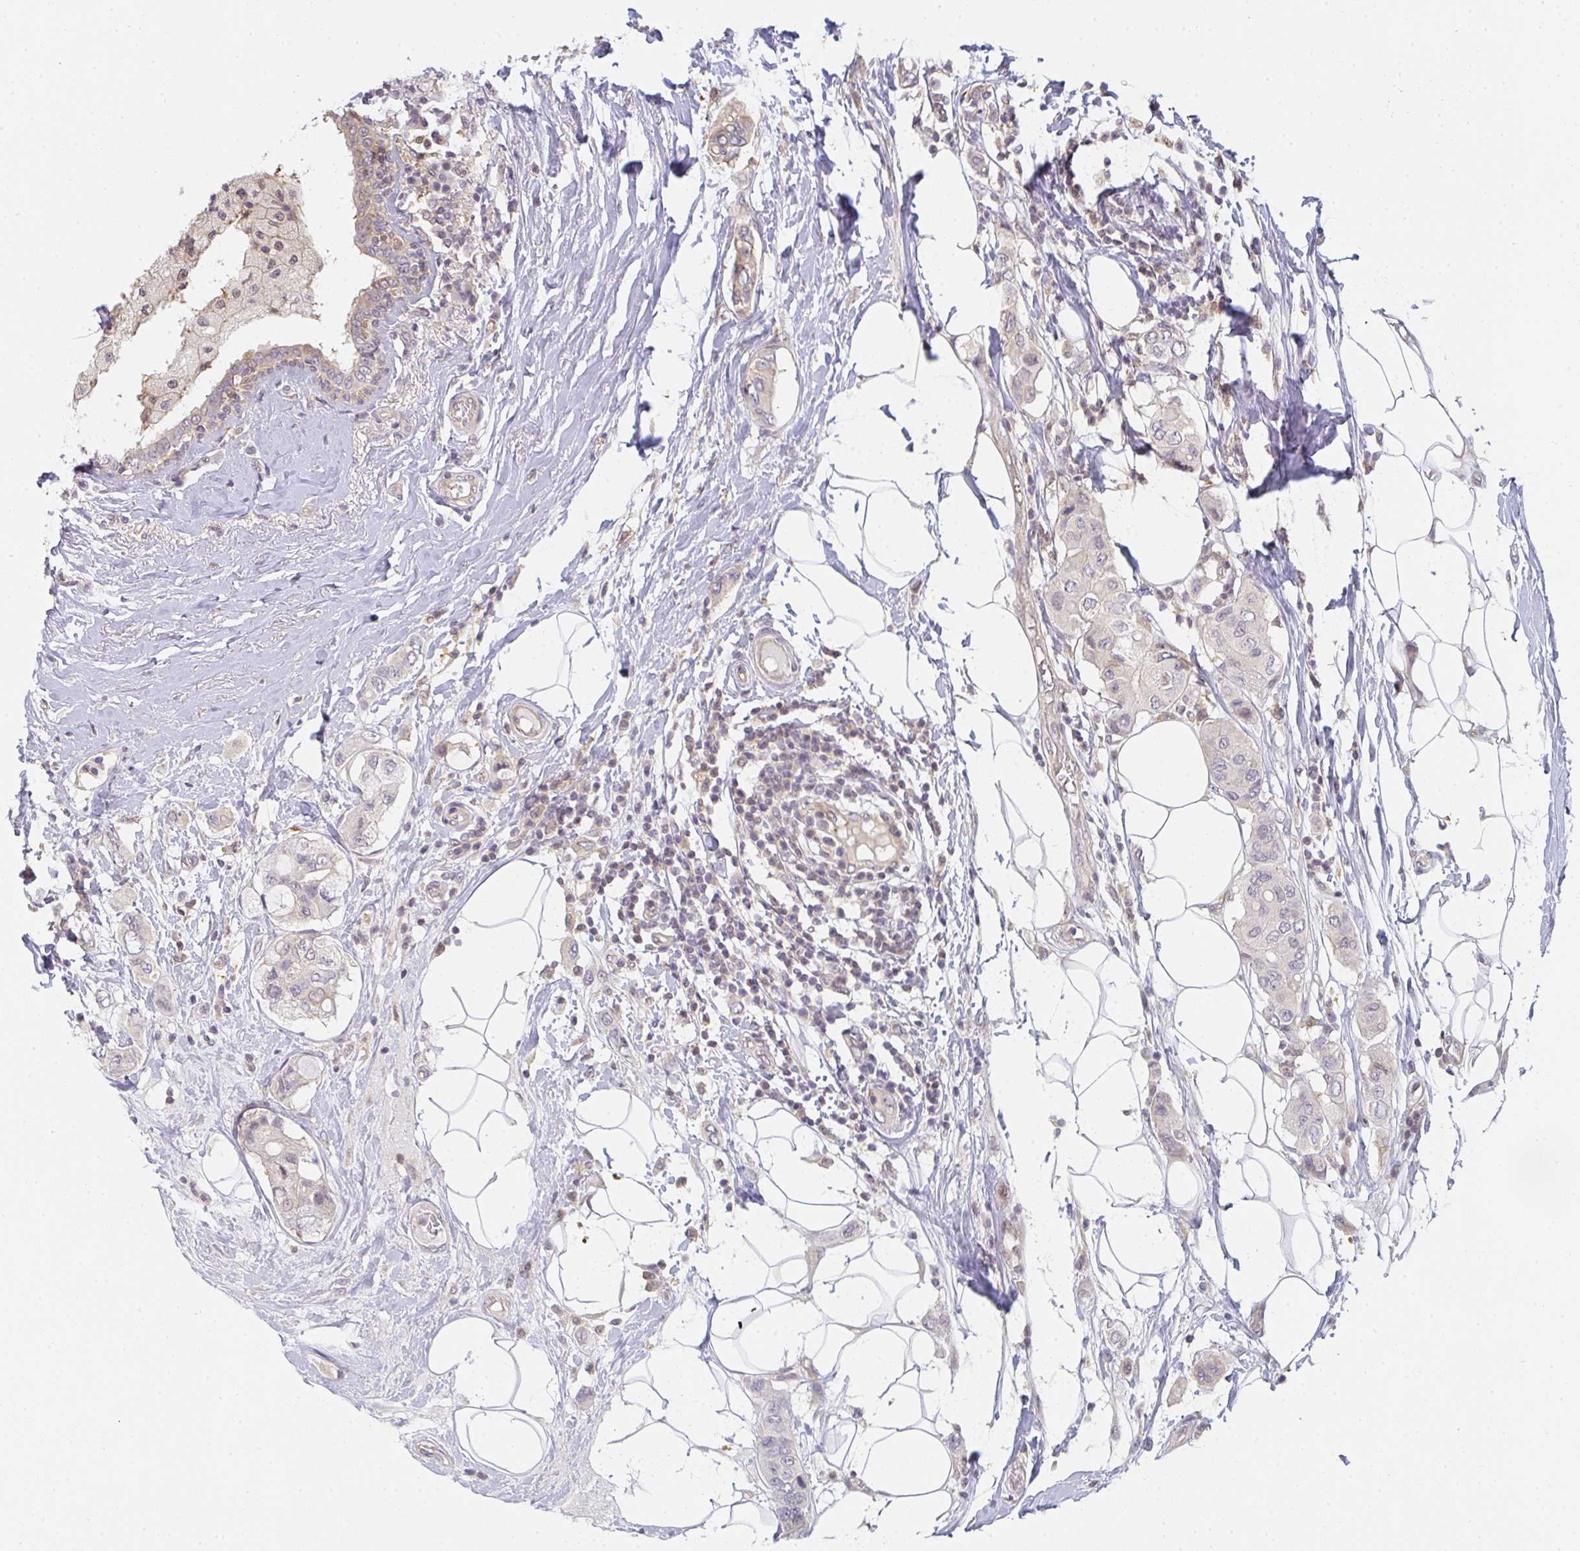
{"staining": {"intensity": "negative", "quantity": "none", "location": "none"}, "tissue": "breast cancer", "cell_type": "Tumor cells", "image_type": "cancer", "snomed": [{"axis": "morphology", "description": "Lobular carcinoma"}, {"axis": "topography", "description": "Breast"}], "caption": "The image demonstrates no staining of tumor cells in breast cancer (lobular carcinoma).", "gene": "GSDMB", "patient": {"sex": "female", "age": 51}}